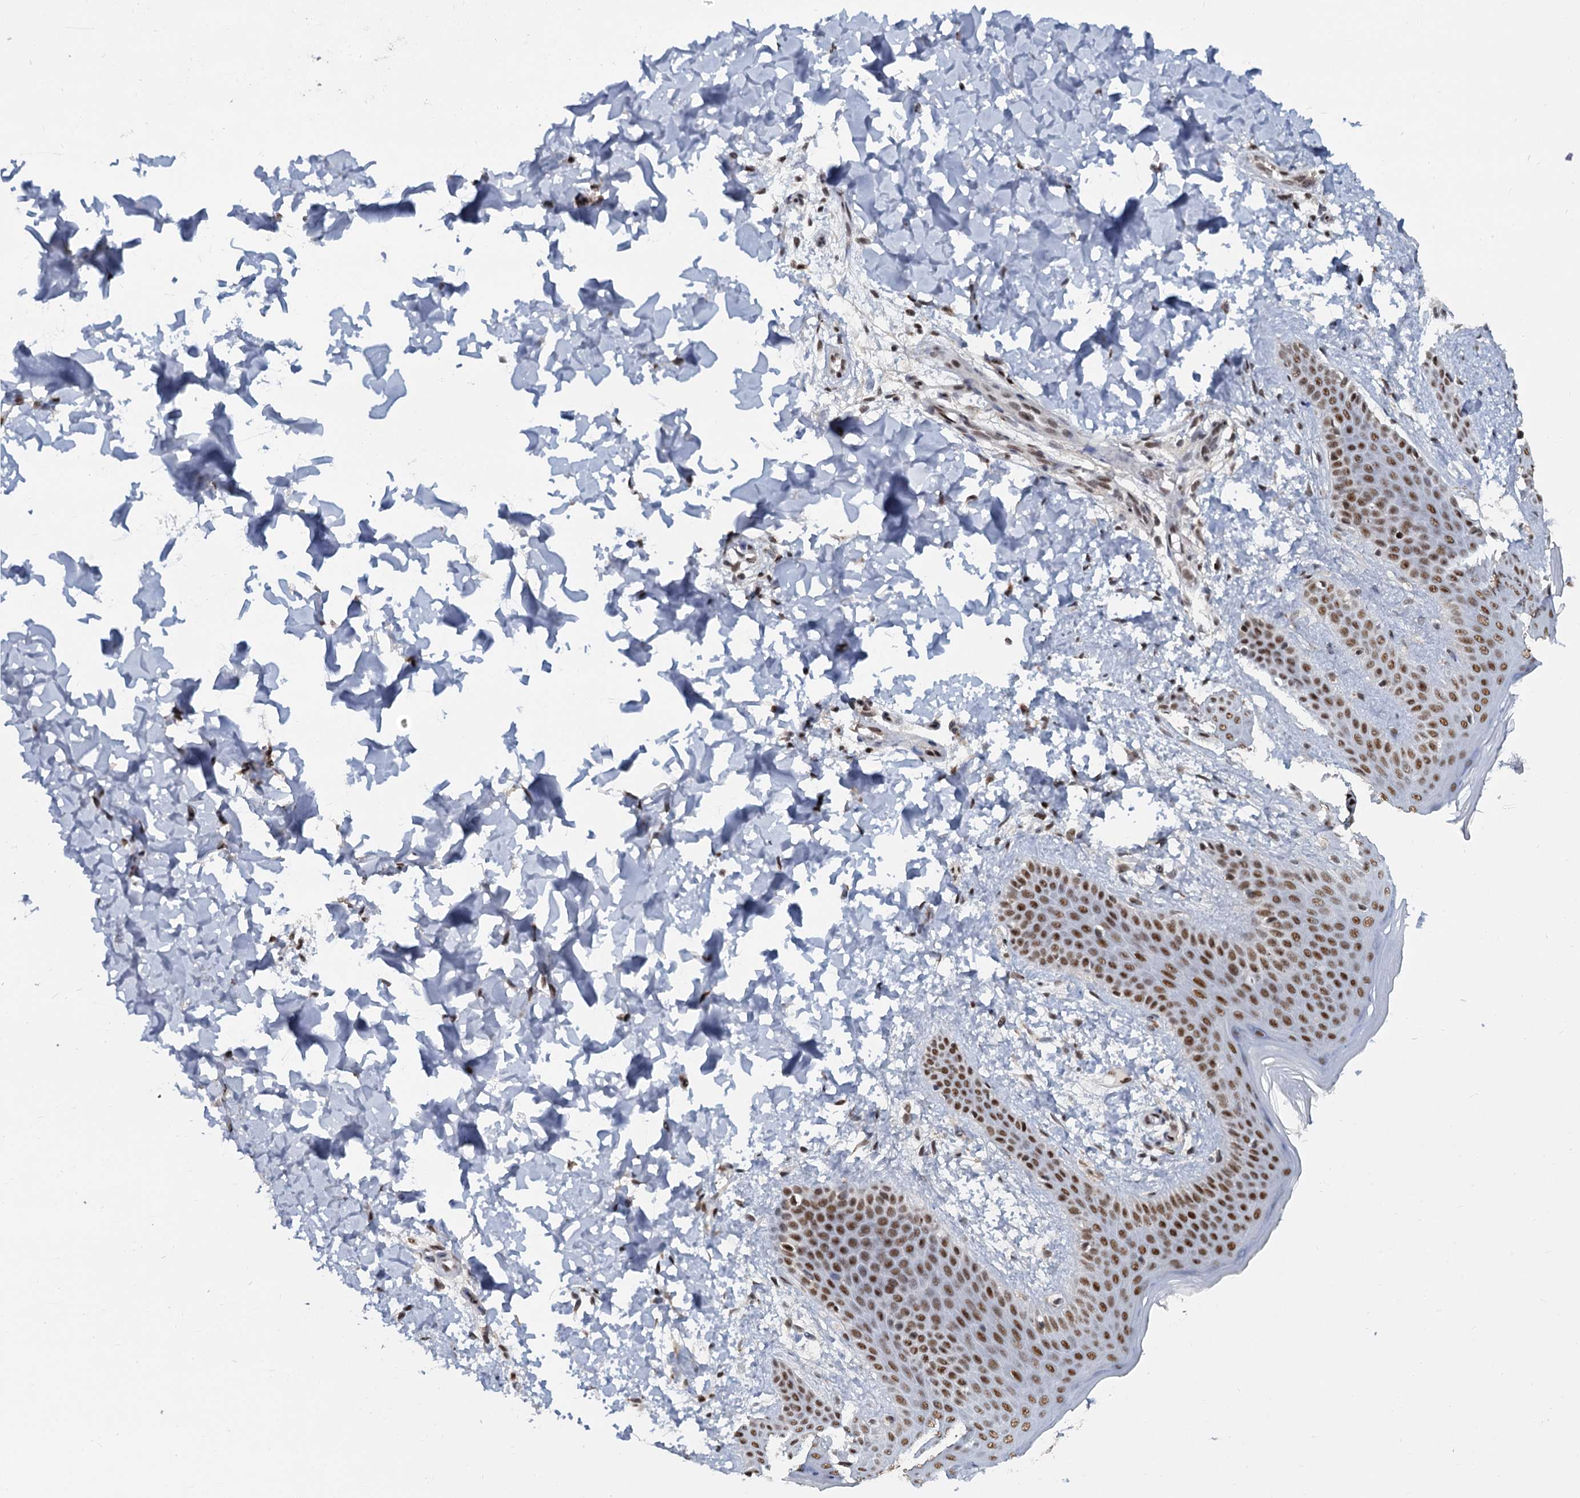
{"staining": {"intensity": "moderate", "quantity": ">75%", "location": "nuclear"}, "tissue": "skin", "cell_type": "Fibroblasts", "image_type": "normal", "snomed": [{"axis": "morphology", "description": "Normal tissue, NOS"}, {"axis": "topography", "description": "Skin"}], "caption": "Skin stained for a protein (brown) displays moderate nuclear positive expression in about >75% of fibroblasts.", "gene": "RPRD1A", "patient": {"sex": "male", "age": 36}}